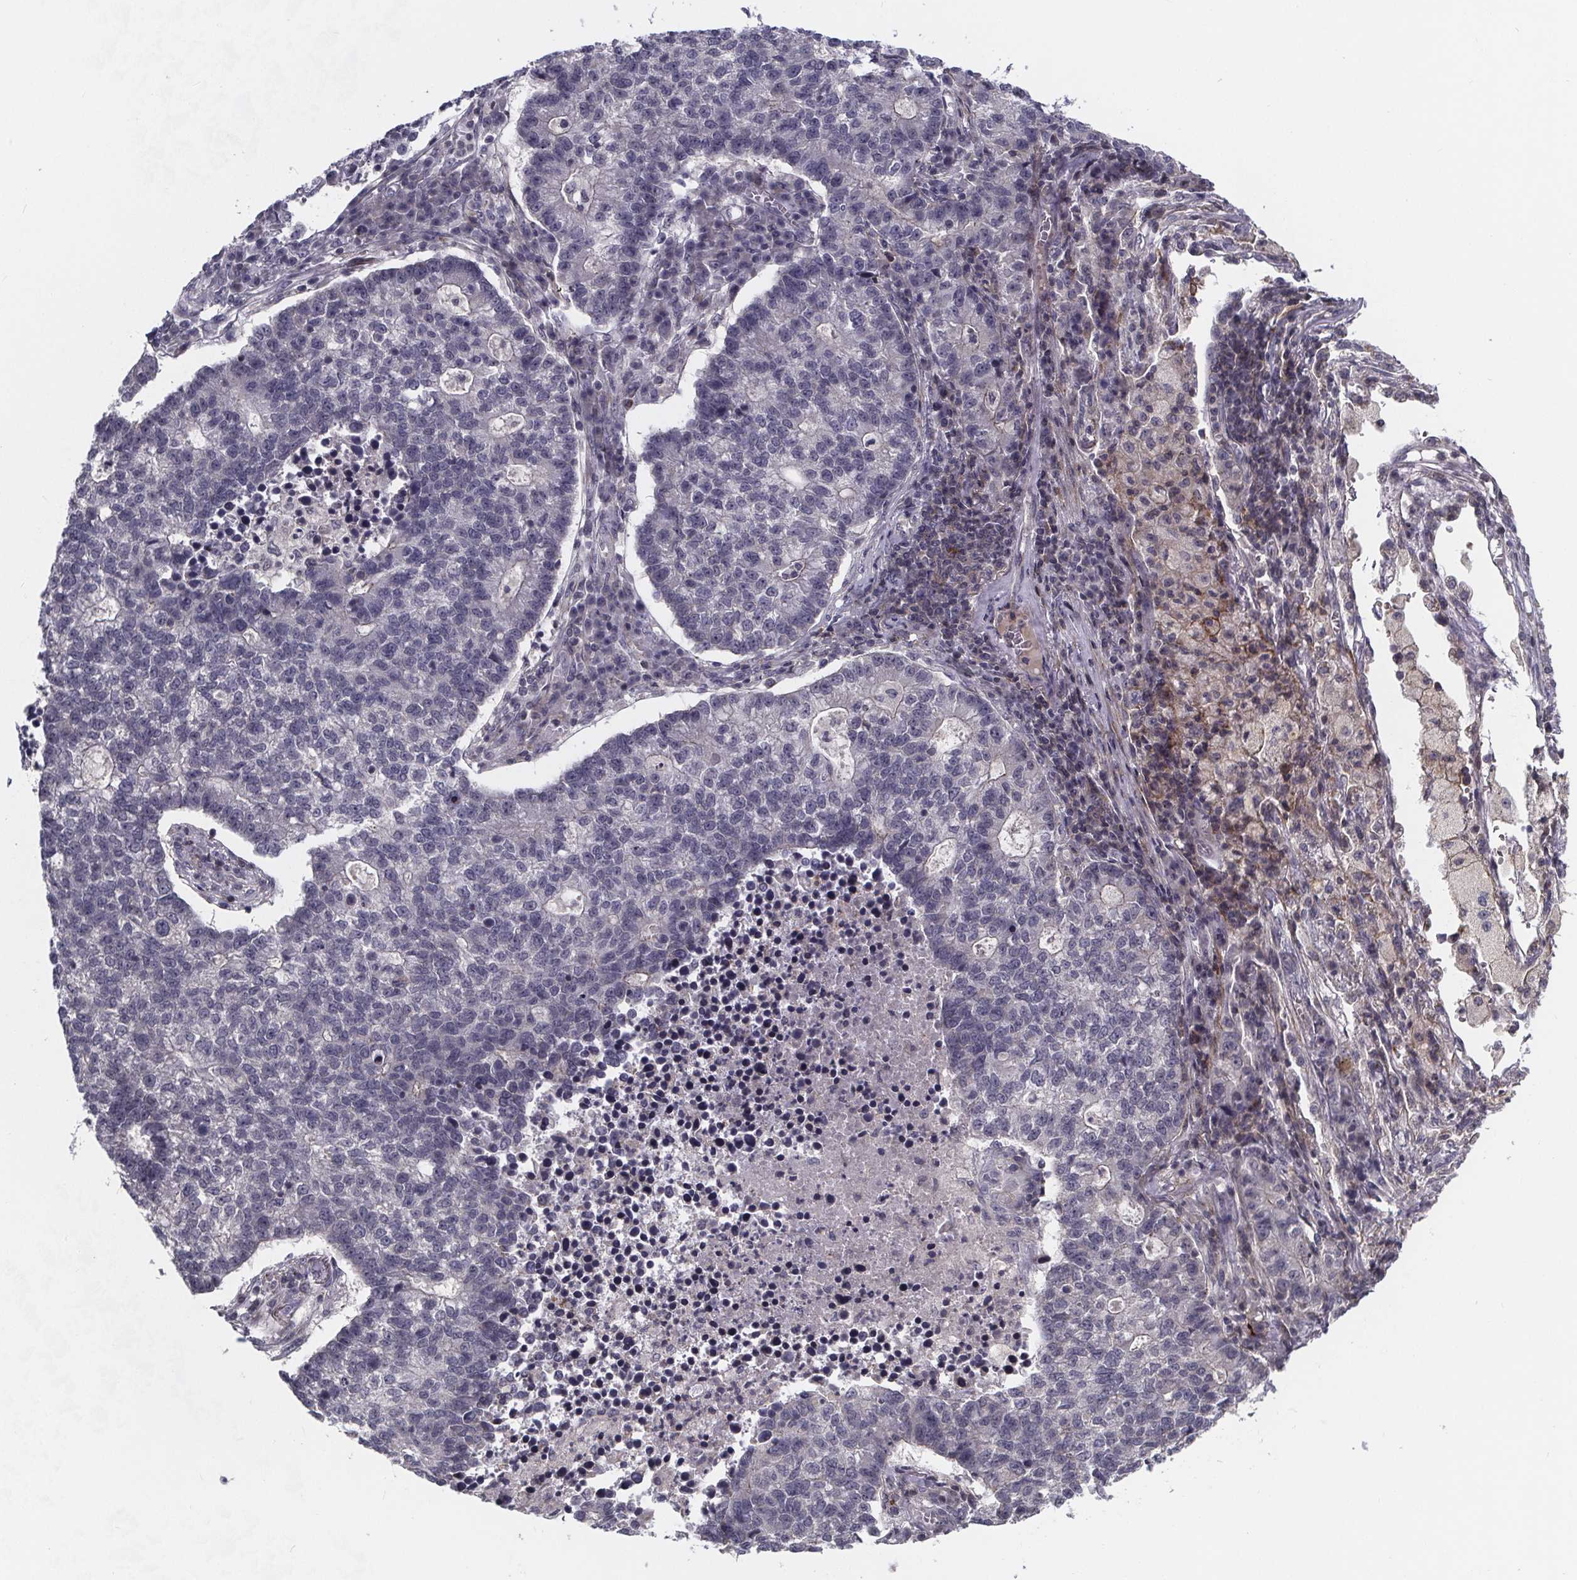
{"staining": {"intensity": "negative", "quantity": "none", "location": "none"}, "tissue": "lung cancer", "cell_type": "Tumor cells", "image_type": "cancer", "snomed": [{"axis": "morphology", "description": "Adenocarcinoma, NOS"}, {"axis": "topography", "description": "Lung"}], "caption": "The photomicrograph shows no staining of tumor cells in adenocarcinoma (lung).", "gene": "FBXW2", "patient": {"sex": "male", "age": 57}}